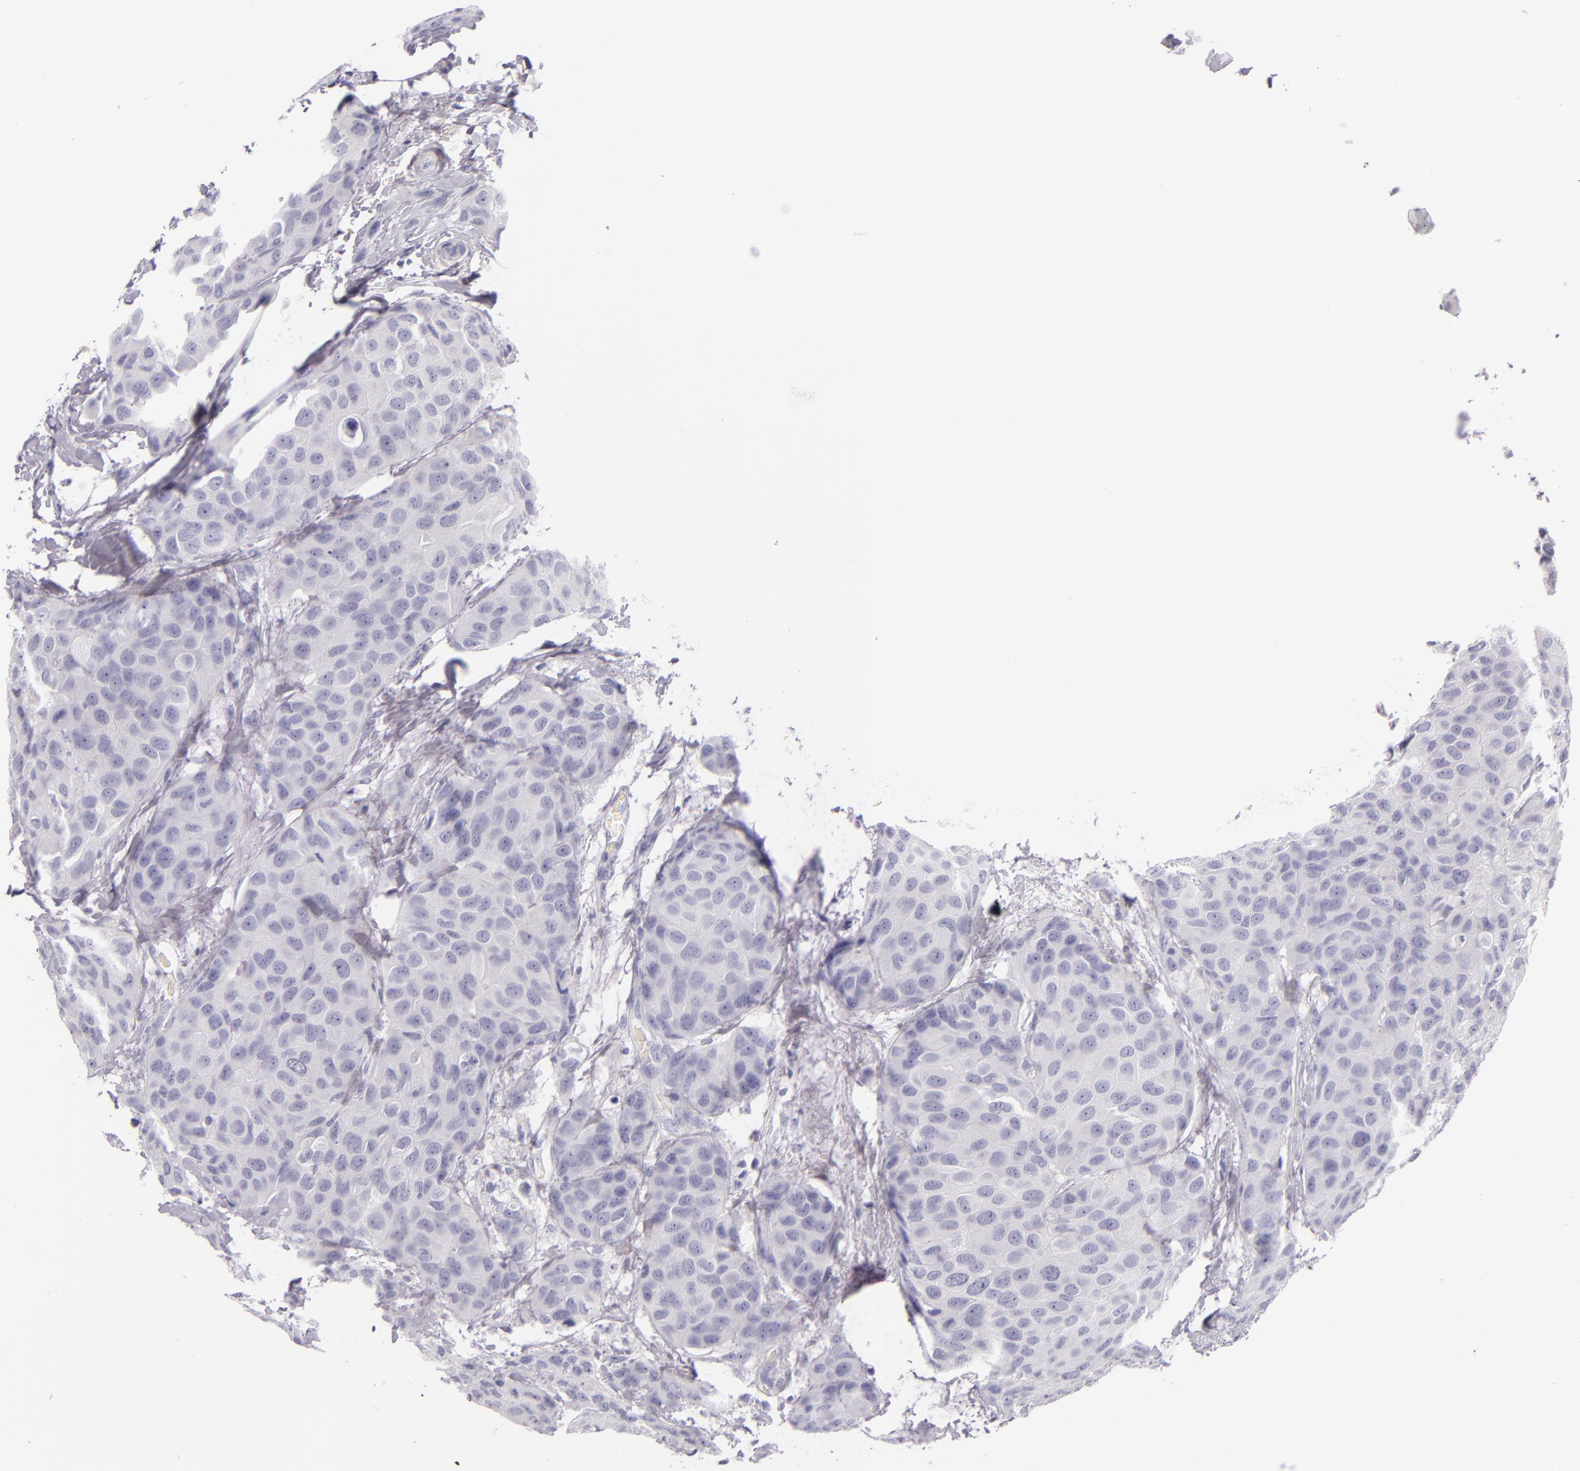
{"staining": {"intensity": "negative", "quantity": "none", "location": "none"}, "tissue": "breast cancer", "cell_type": "Tumor cells", "image_type": "cancer", "snomed": [{"axis": "morphology", "description": "Duct carcinoma"}, {"axis": "topography", "description": "Breast"}], "caption": "IHC histopathology image of neoplastic tissue: infiltrating ductal carcinoma (breast) stained with DAB (3,3'-diaminobenzidine) exhibits no significant protein expression in tumor cells.", "gene": "INA", "patient": {"sex": "female", "age": 68}}